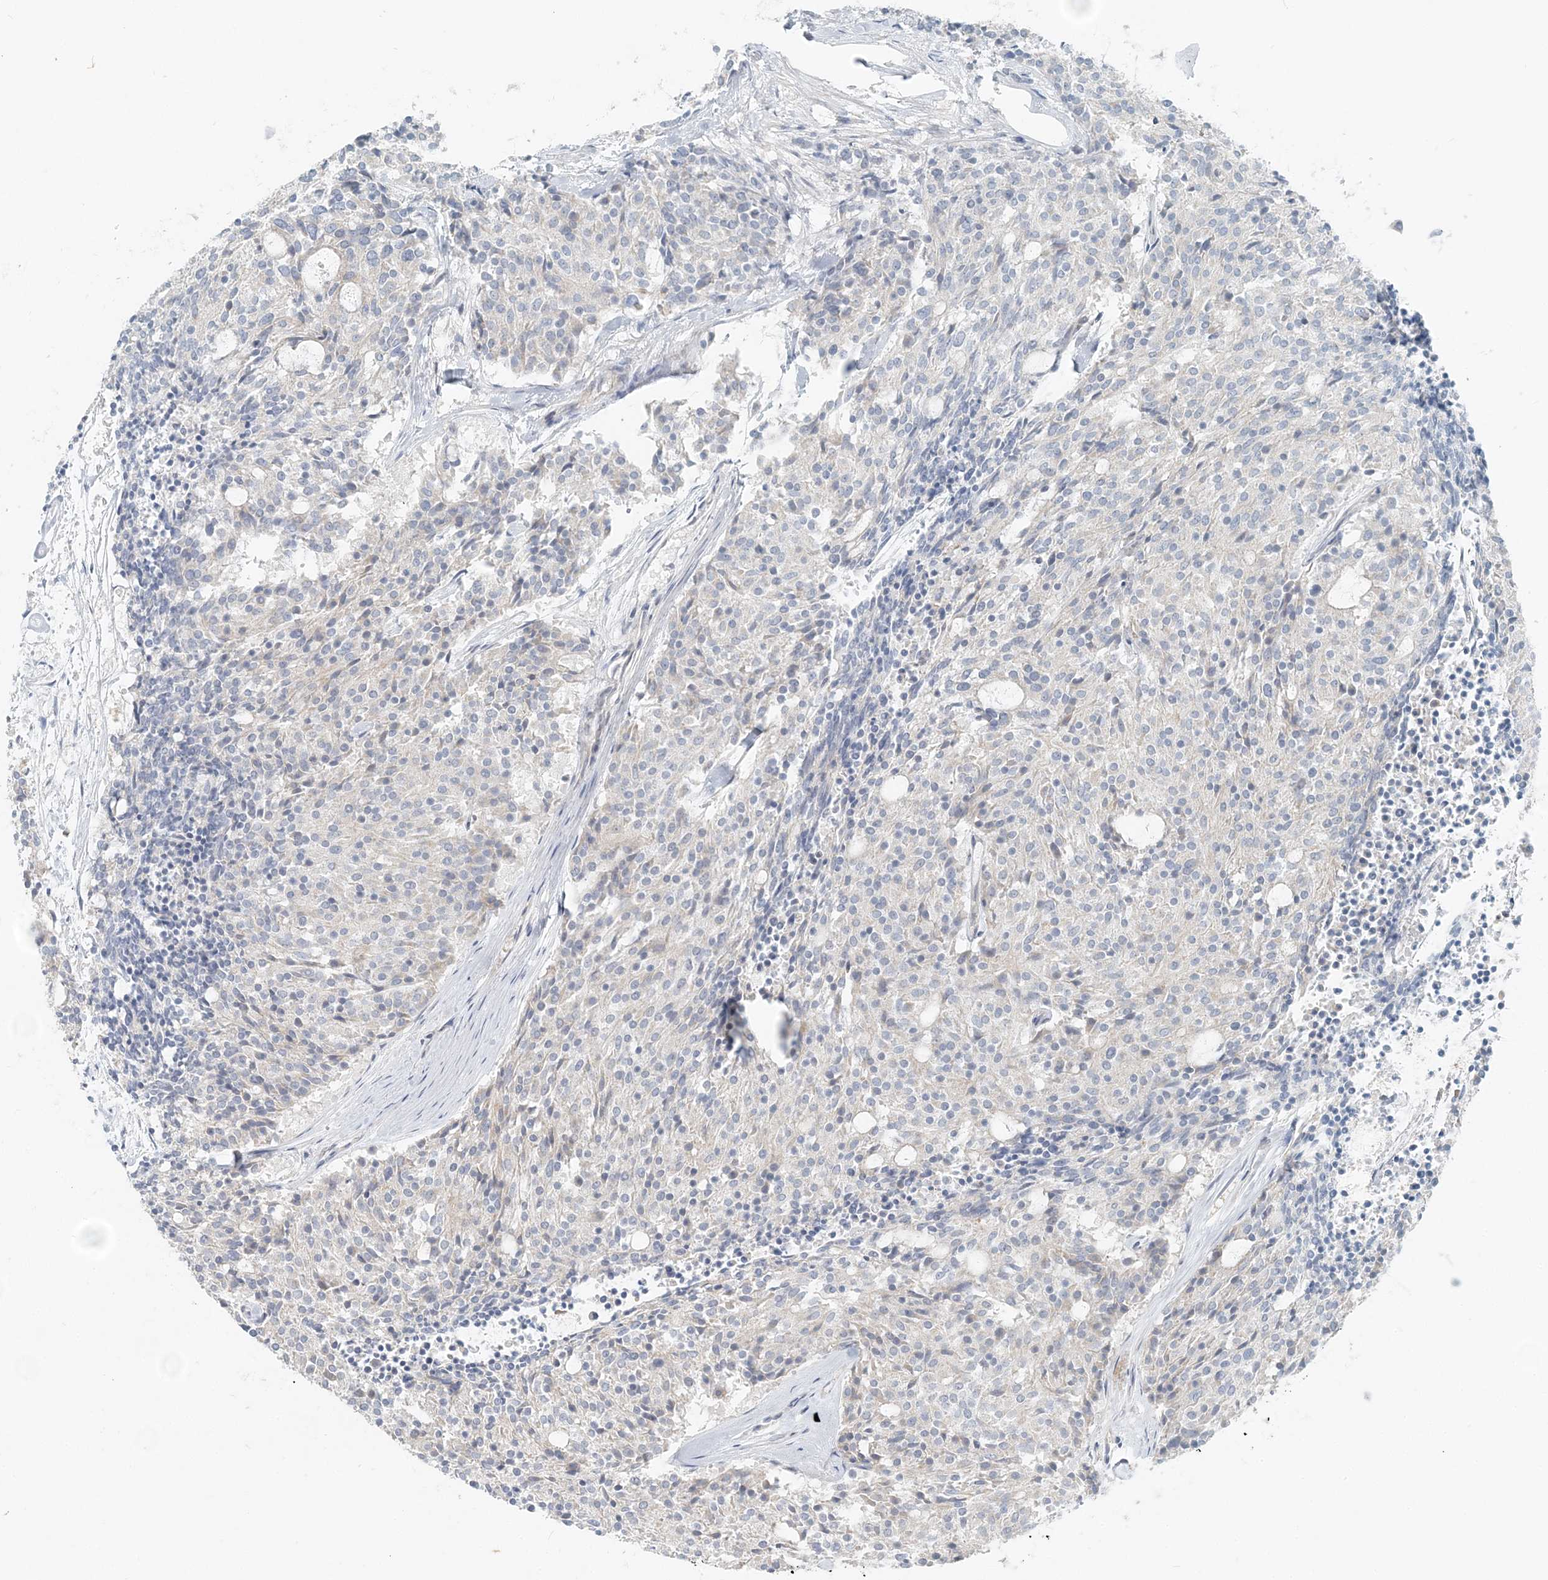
{"staining": {"intensity": "negative", "quantity": "none", "location": "none"}, "tissue": "carcinoid", "cell_type": "Tumor cells", "image_type": "cancer", "snomed": [{"axis": "morphology", "description": "Carcinoid, malignant, NOS"}, {"axis": "topography", "description": "Pancreas"}], "caption": "The micrograph shows no staining of tumor cells in carcinoid.", "gene": "NAA11", "patient": {"sex": "female", "age": 54}}